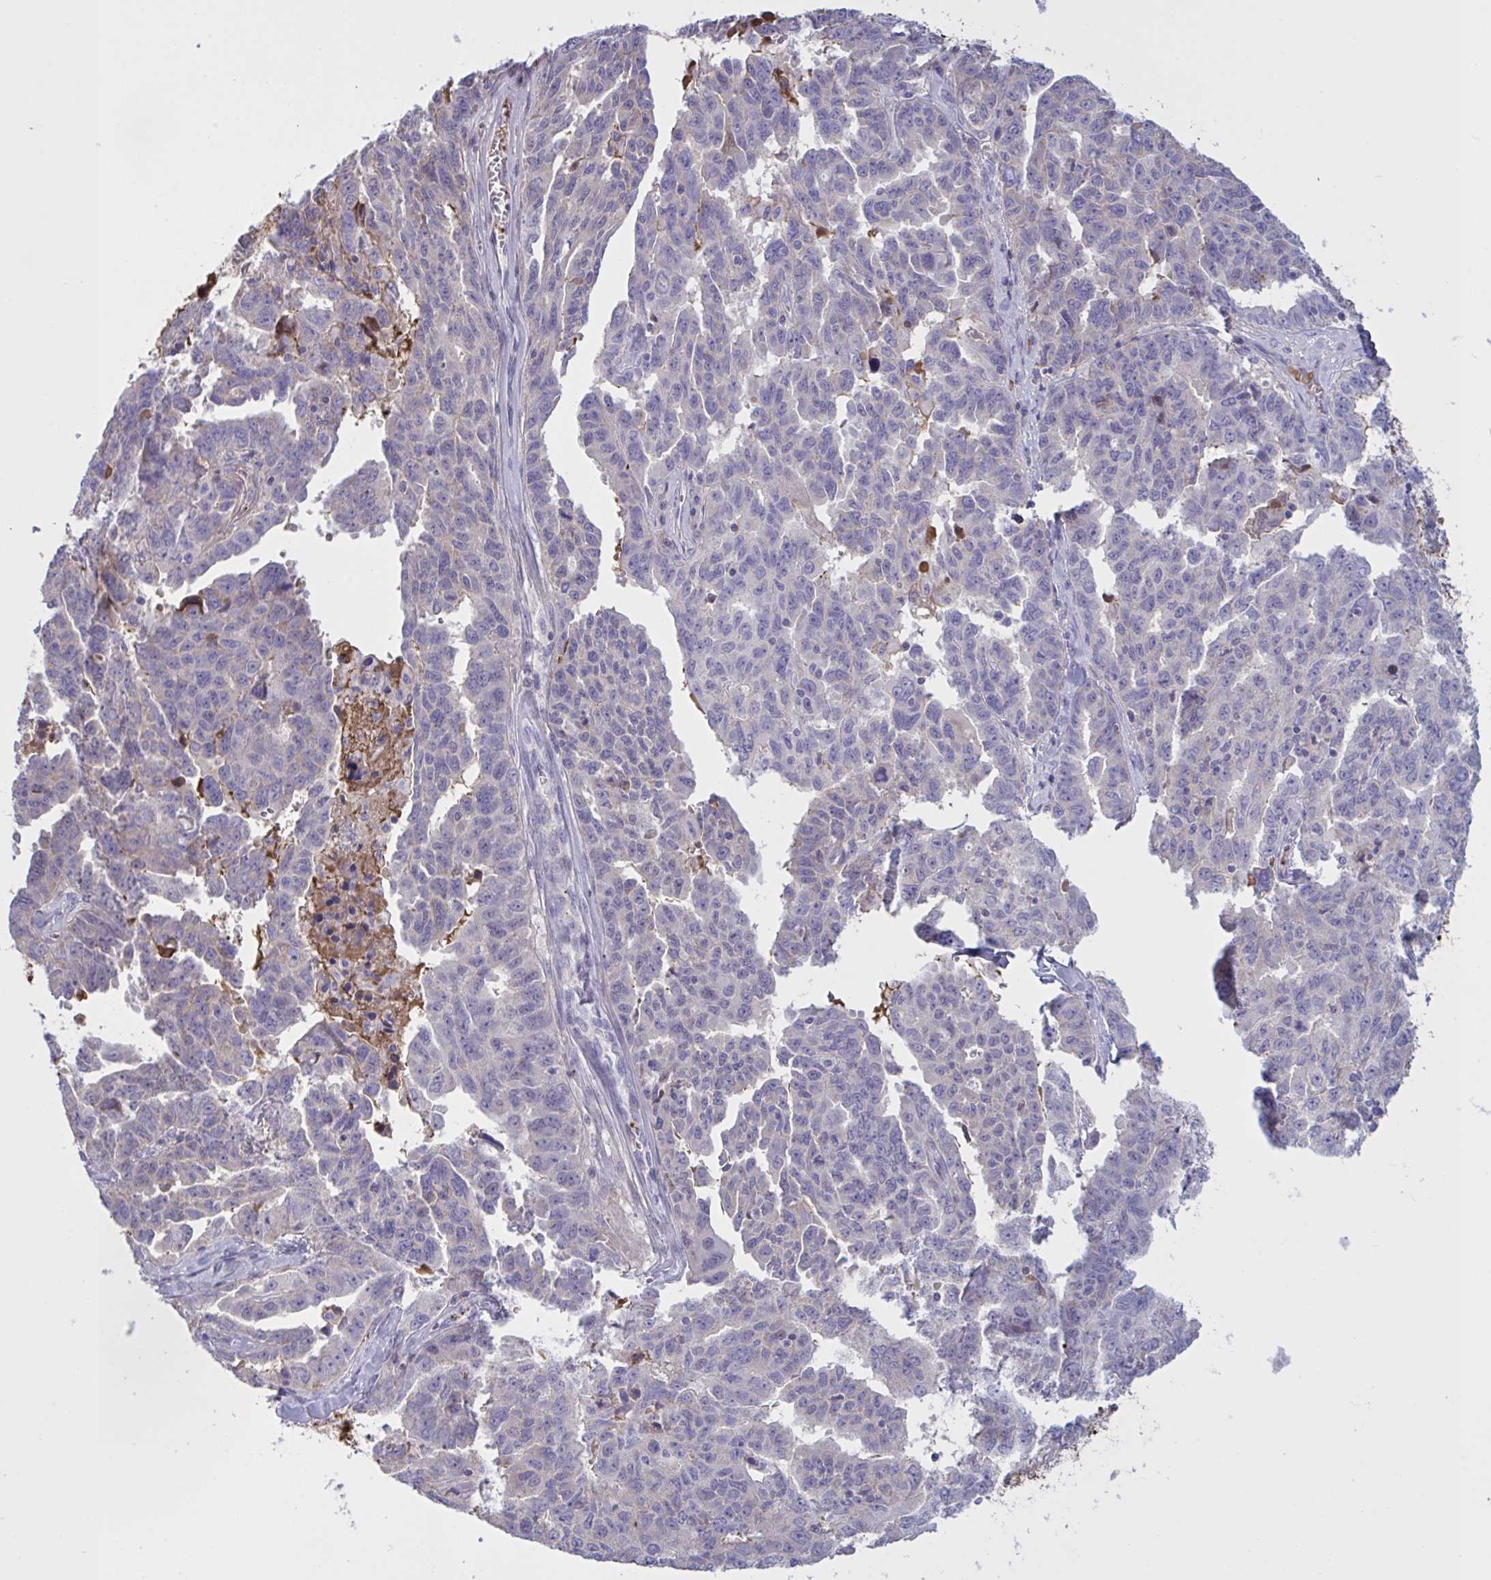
{"staining": {"intensity": "negative", "quantity": "none", "location": "none"}, "tissue": "ovarian cancer", "cell_type": "Tumor cells", "image_type": "cancer", "snomed": [{"axis": "morphology", "description": "Adenocarcinoma, NOS"}, {"axis": "morphology", "description": "Carcinoma, endometroid"}, {"axis": "topography", "description": "Ovary"}], "caption": "Tumor cells are negative for brown protein staining in adenocarcinoma (ovarian). (DAB immunohistochemistry (IHC) with hematoxylin counter stain).", "gene": "IL1R1", "patient": {"sex": "female", "age": 72}}